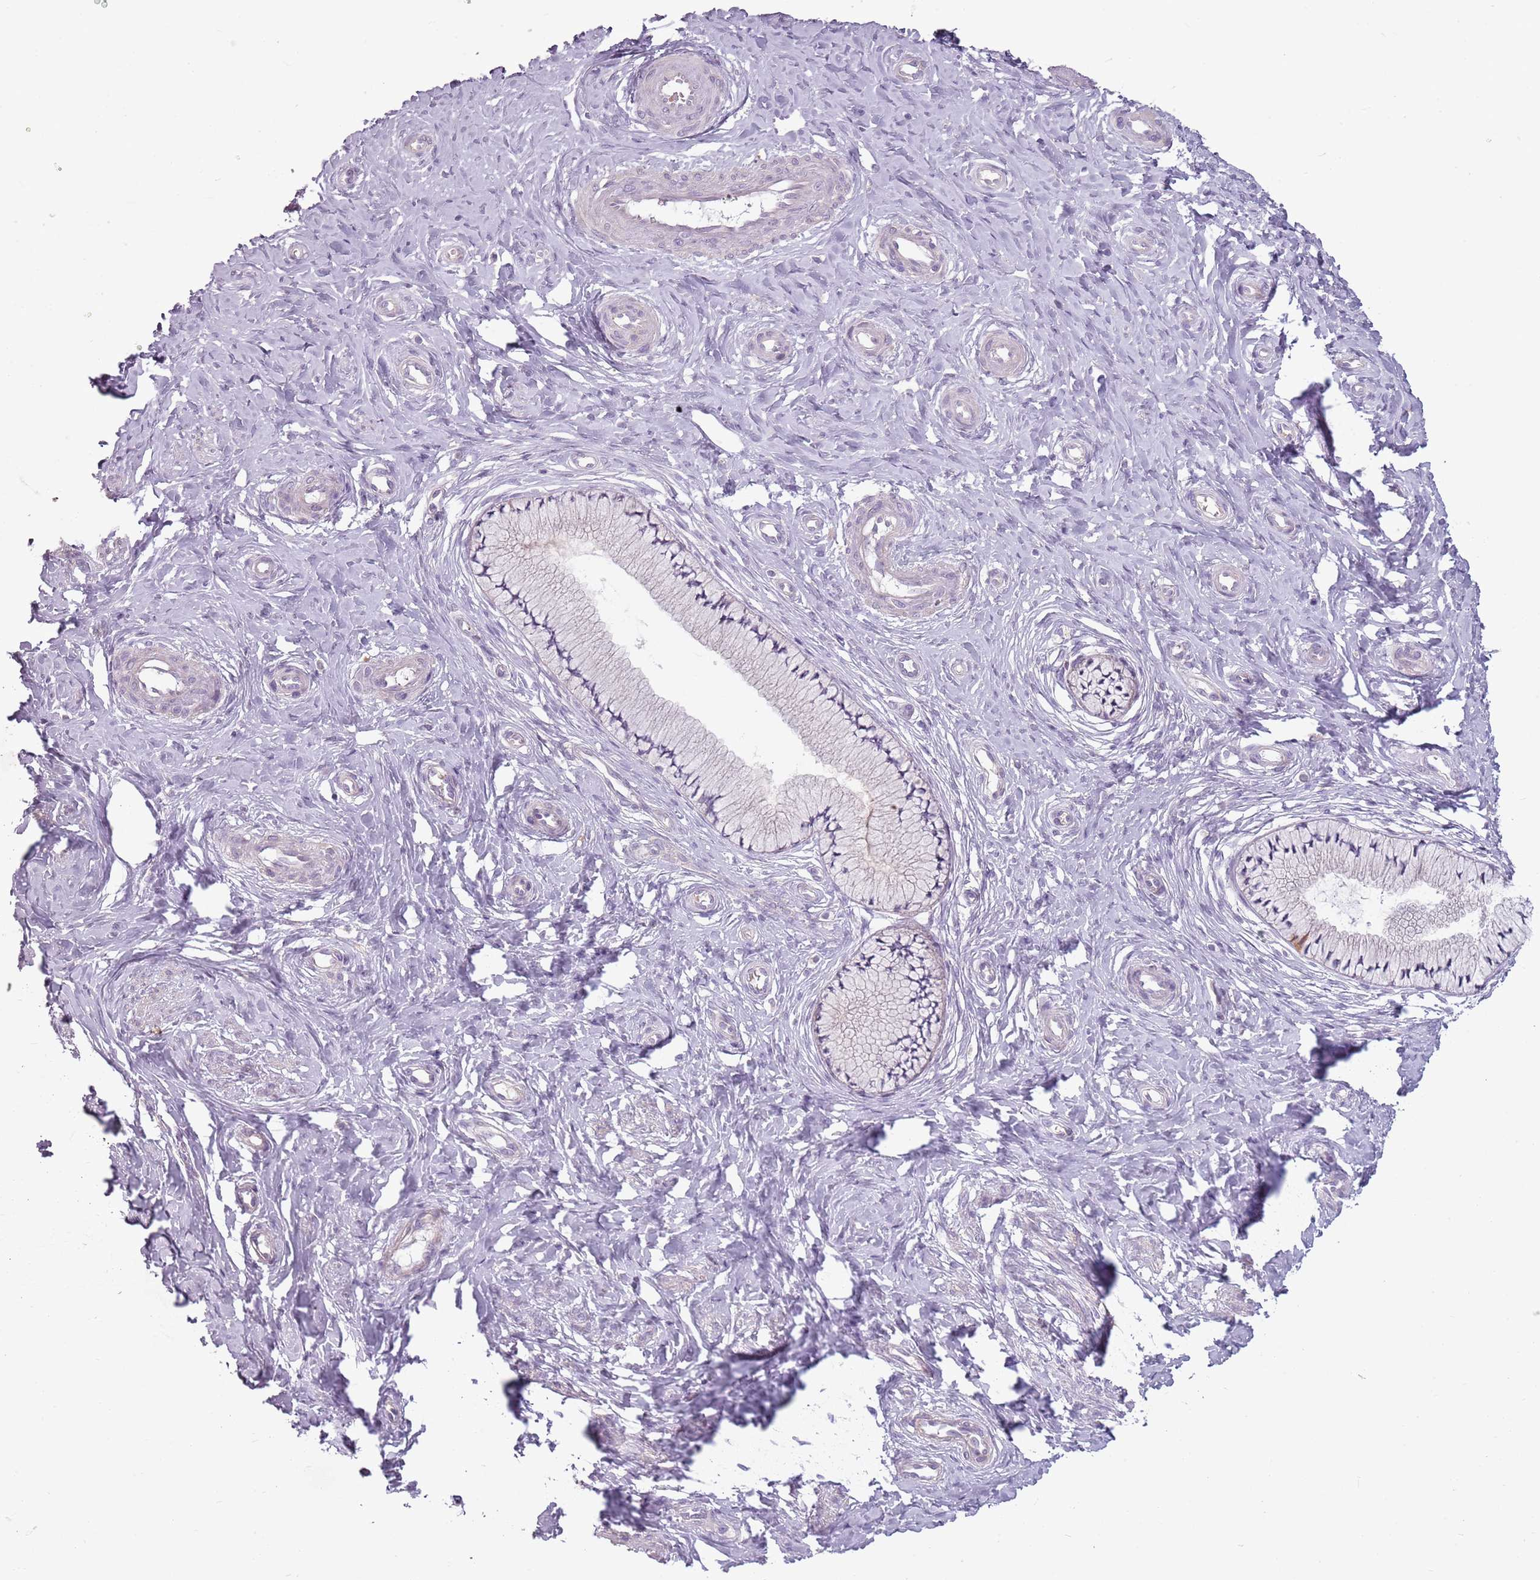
{"staining": {"intensity": "weak", "quantity": "25%-75%", "location": "cytoplasmic/membranous"}, "tissue": "cervix", "cell_type": "Glandular cells", "image_type": "normal", "snomed": [{"axis": "morphology", "description": "Normal tissue, NOS"}, {"axis": "topography", "description": "Cervix"}], "caption": "This micrograph shows immunohistochemistry (IHC) staining of normal human cervix, with low weak cytoplasmic/membranous positivity in approximately 25%-75% of glandular cells.", "gene": "SPAG4", "patient": {"sex": "female", "age": 36}}